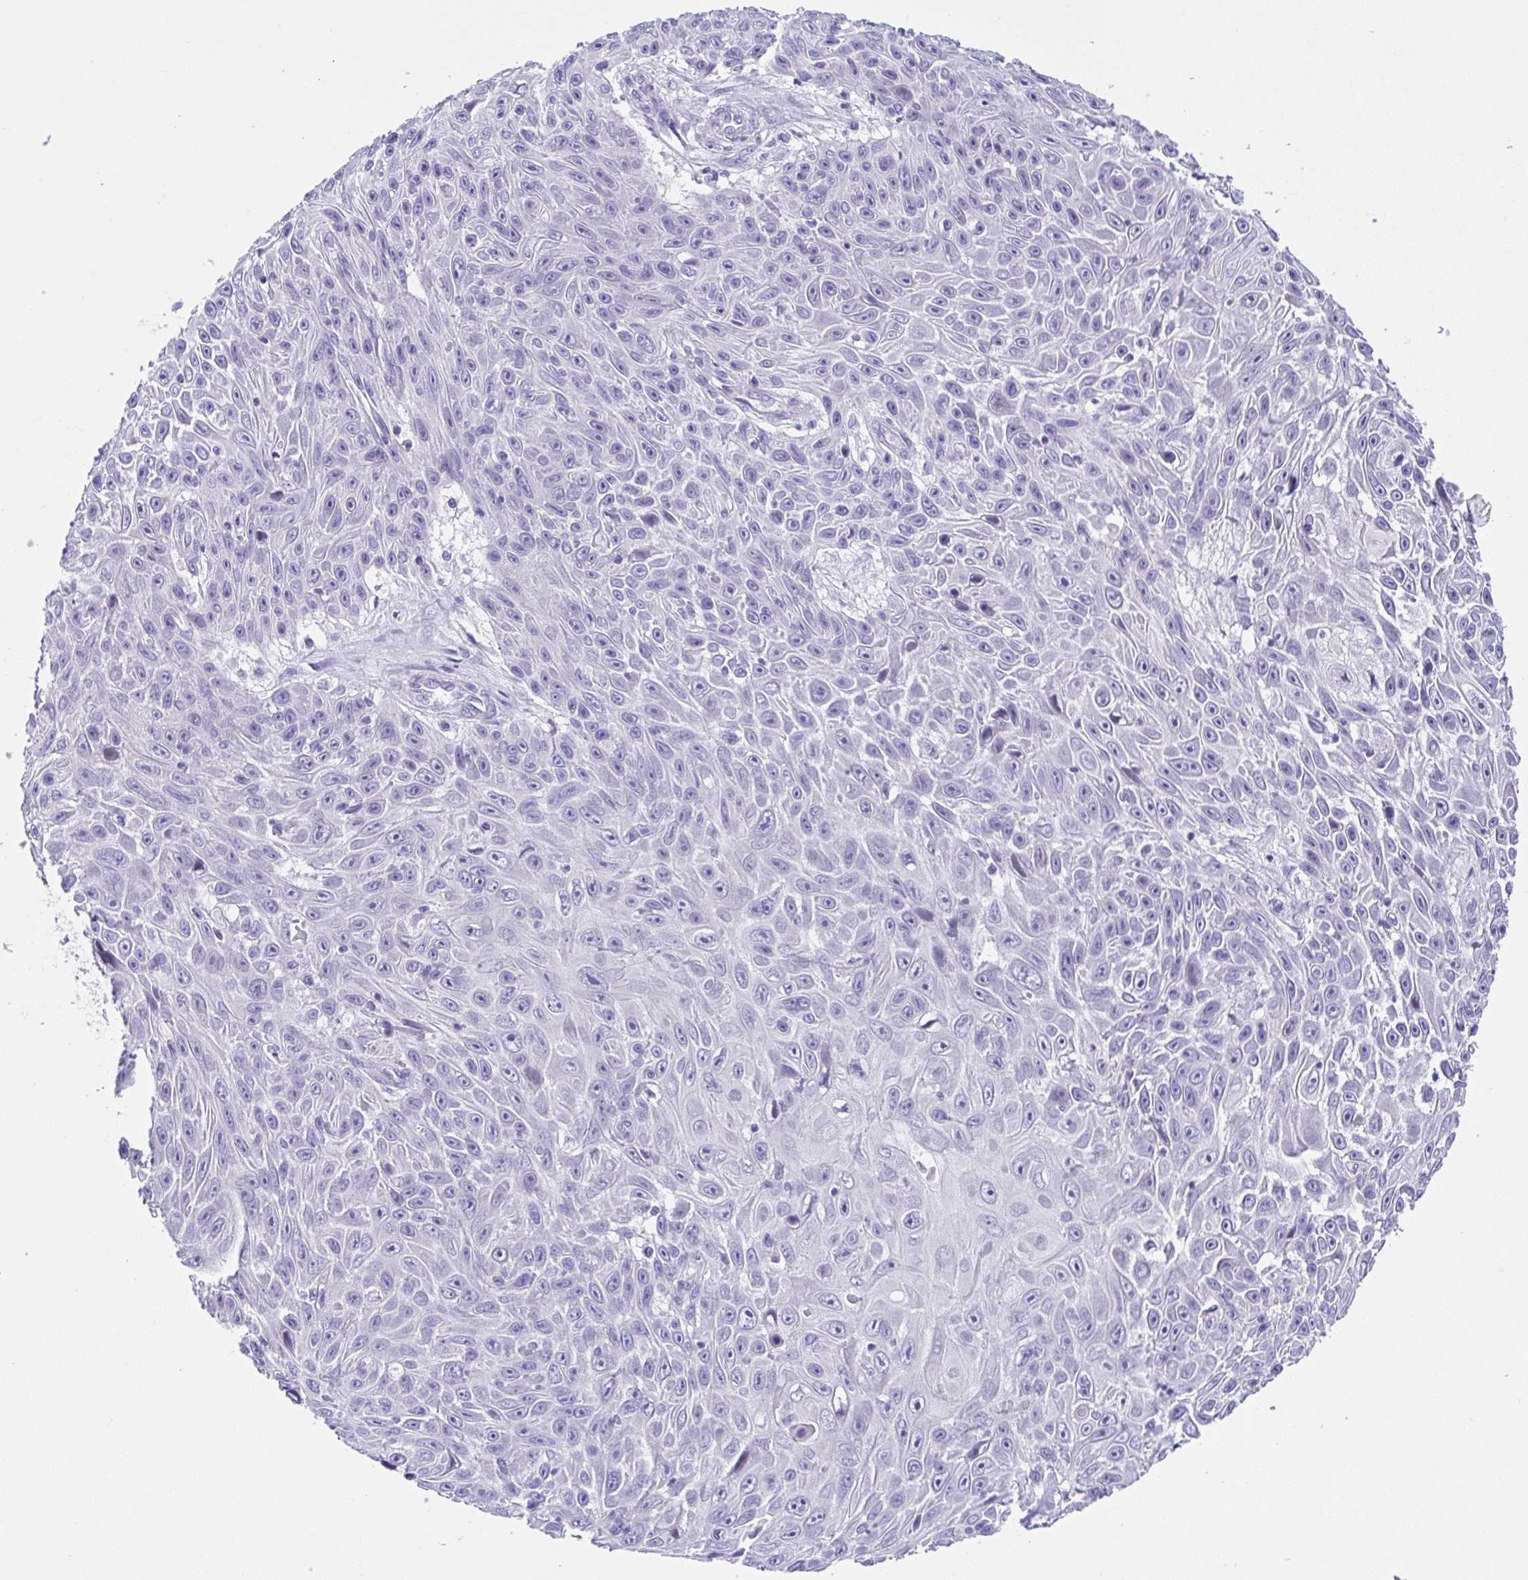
{"staining": {"intensity": "negative", "quantity": "none", "location": "none"}, "tissue": "skin cancer", "cell_type": "Tumor cells", "image_type": "cancer", "snomed": [{"axis": "morphology", "description": "Squamous cell carcinoma, NOS"}, {"axis": "topography", "description": "Skin"}], "caption": "Squamous cell carcinoma (skin) was stained to show a protein in brown. There is no significant positivity in tumor cells.", "gene": "LUZP4", "patient": {"sex": "male", "age": 82}}